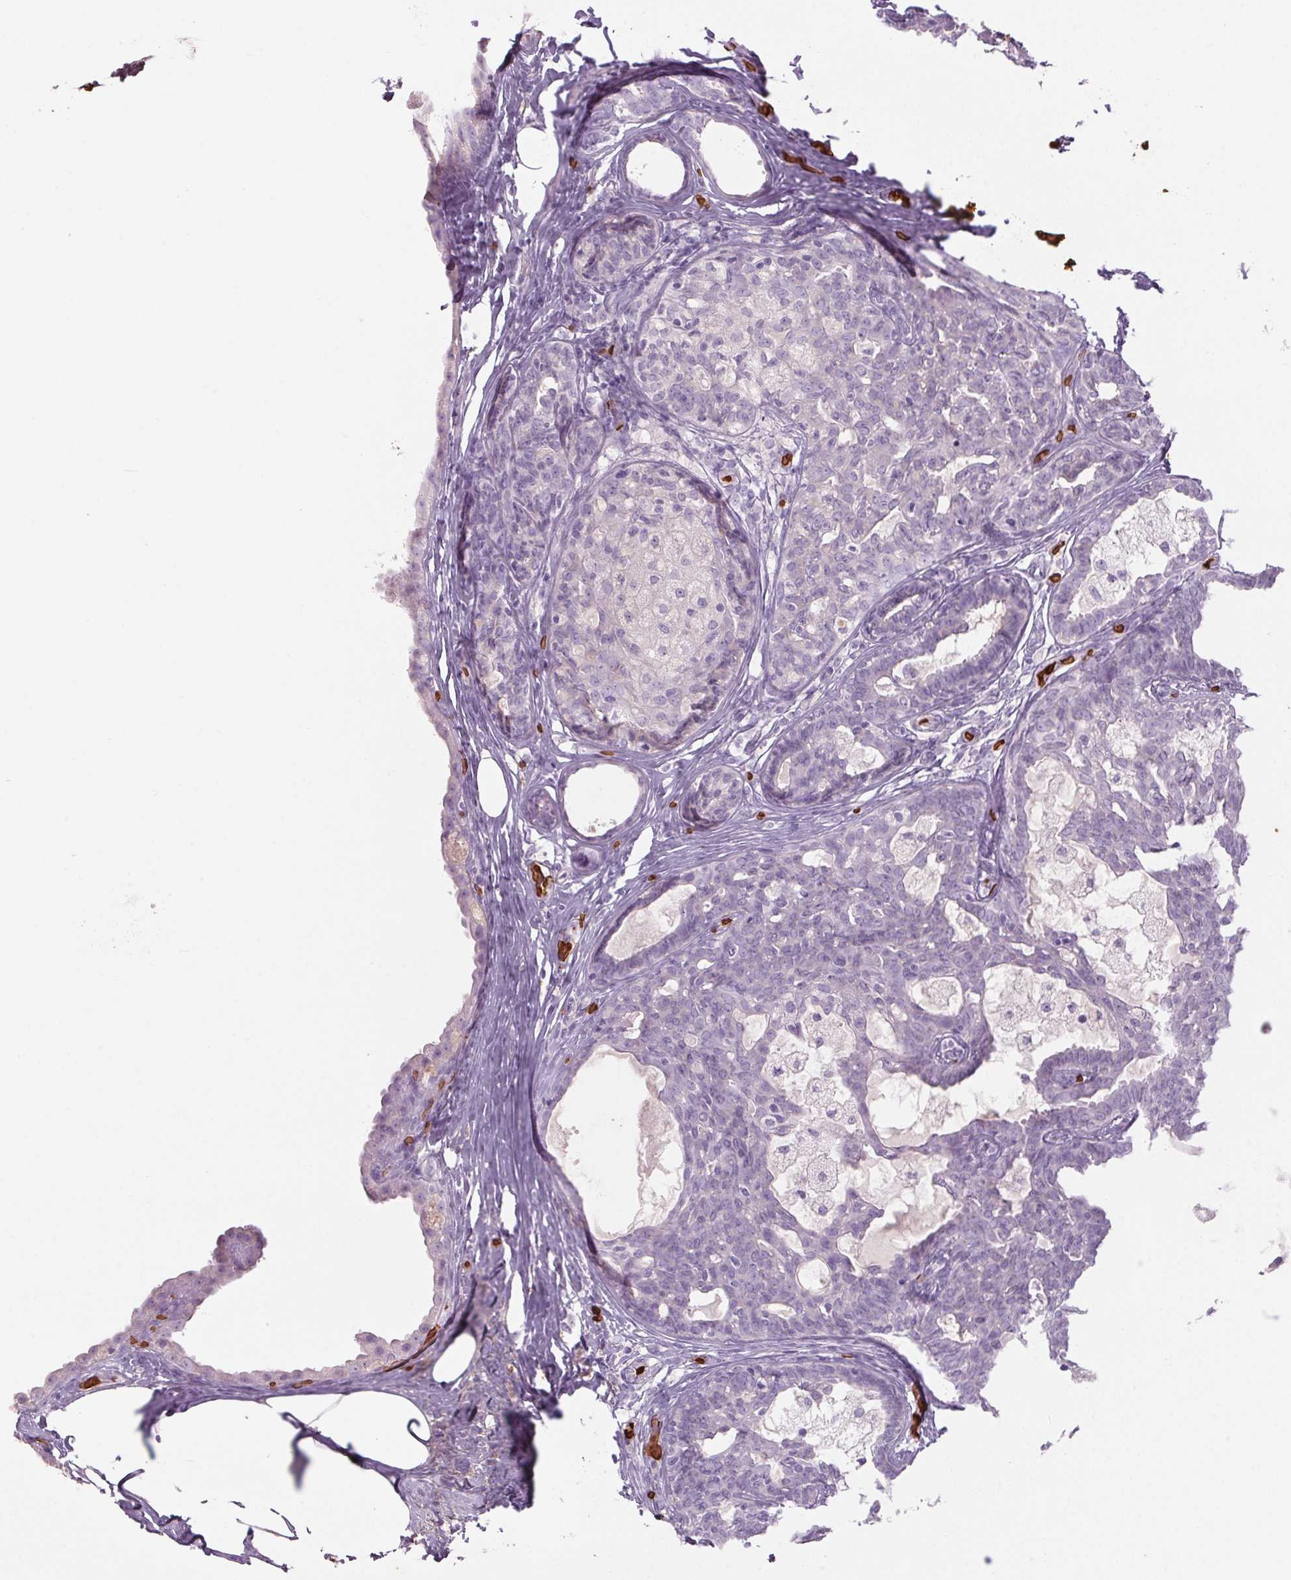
{"staining": {"intensity": "negative", "quantity": "none", "location": "none"}, "tissue": "breast cancer", "cell_type": "Tumor cells", "image_type": "cancer", "snomed": [{"axis": "morphology", "description": "Duct carcinoma"}, {"axis": "topography", "description": "Breast"}], "caption": "This is an immunohistochemistry micrograph of breast intraductal carcinoma. There is no expression in tumor cells.", "gene": "HBQ1", "patient": {"sex": "female", "age": 59}}